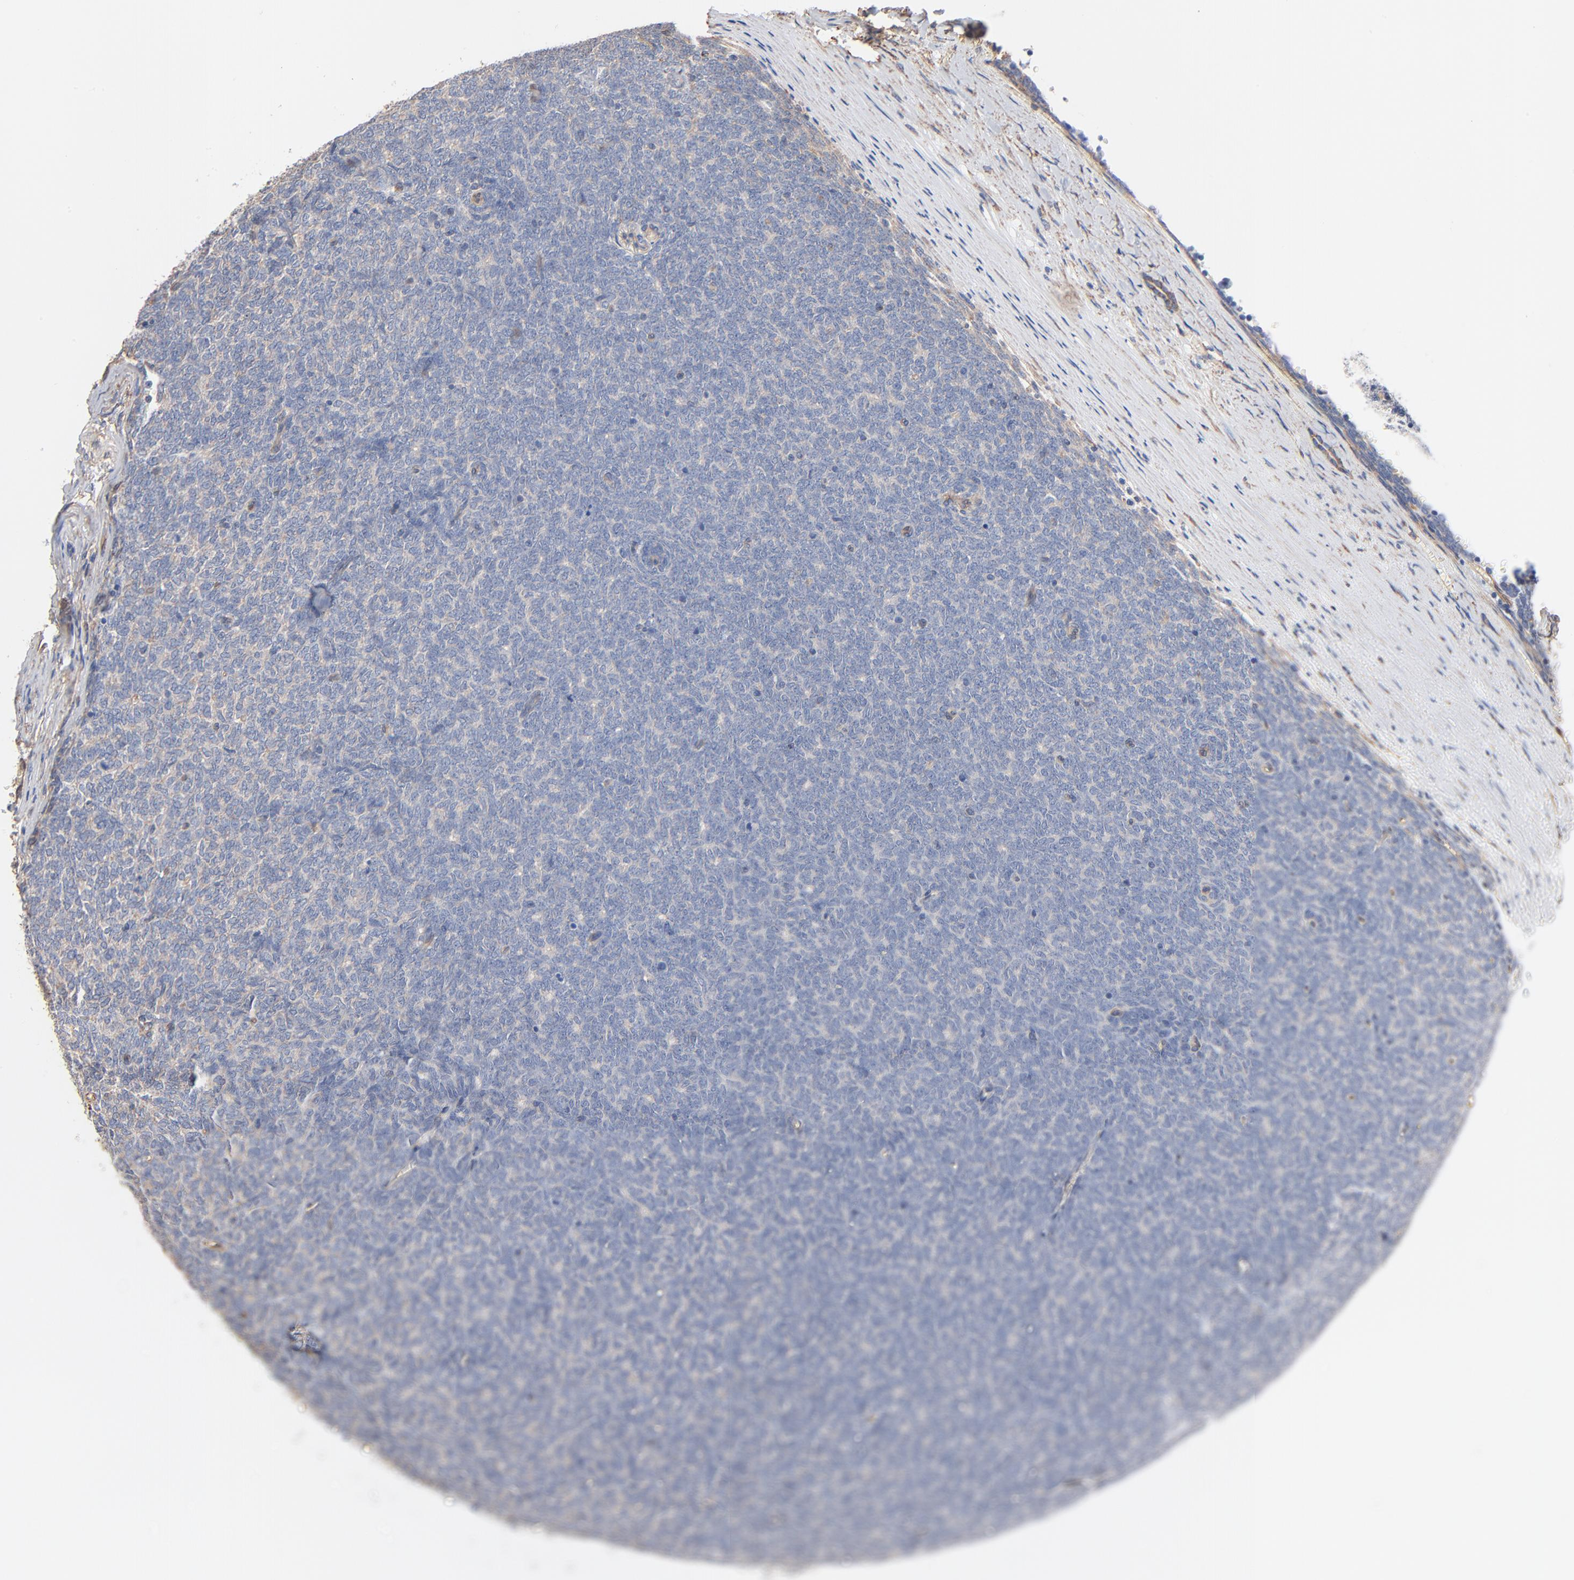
{"staining": {"intensity": "negative", "quantity": "none", "location": "none"}, "tissue": "renal cancer", "cell_type": "Tumor cells", "image_type": "cancer", "snomed": [{"axis": "morphology", "description": "Neoplasm, malignant, NOS"}, {"axis": "topography", "description": "Kidney"}], "caption": "Renal cancer (neoplasm (malignant)) was stained to show a protein in brown. There is no significant staining in tumor cells.", "gene": "ABCD4", "patient": {"sex": "male", "age": 28}}